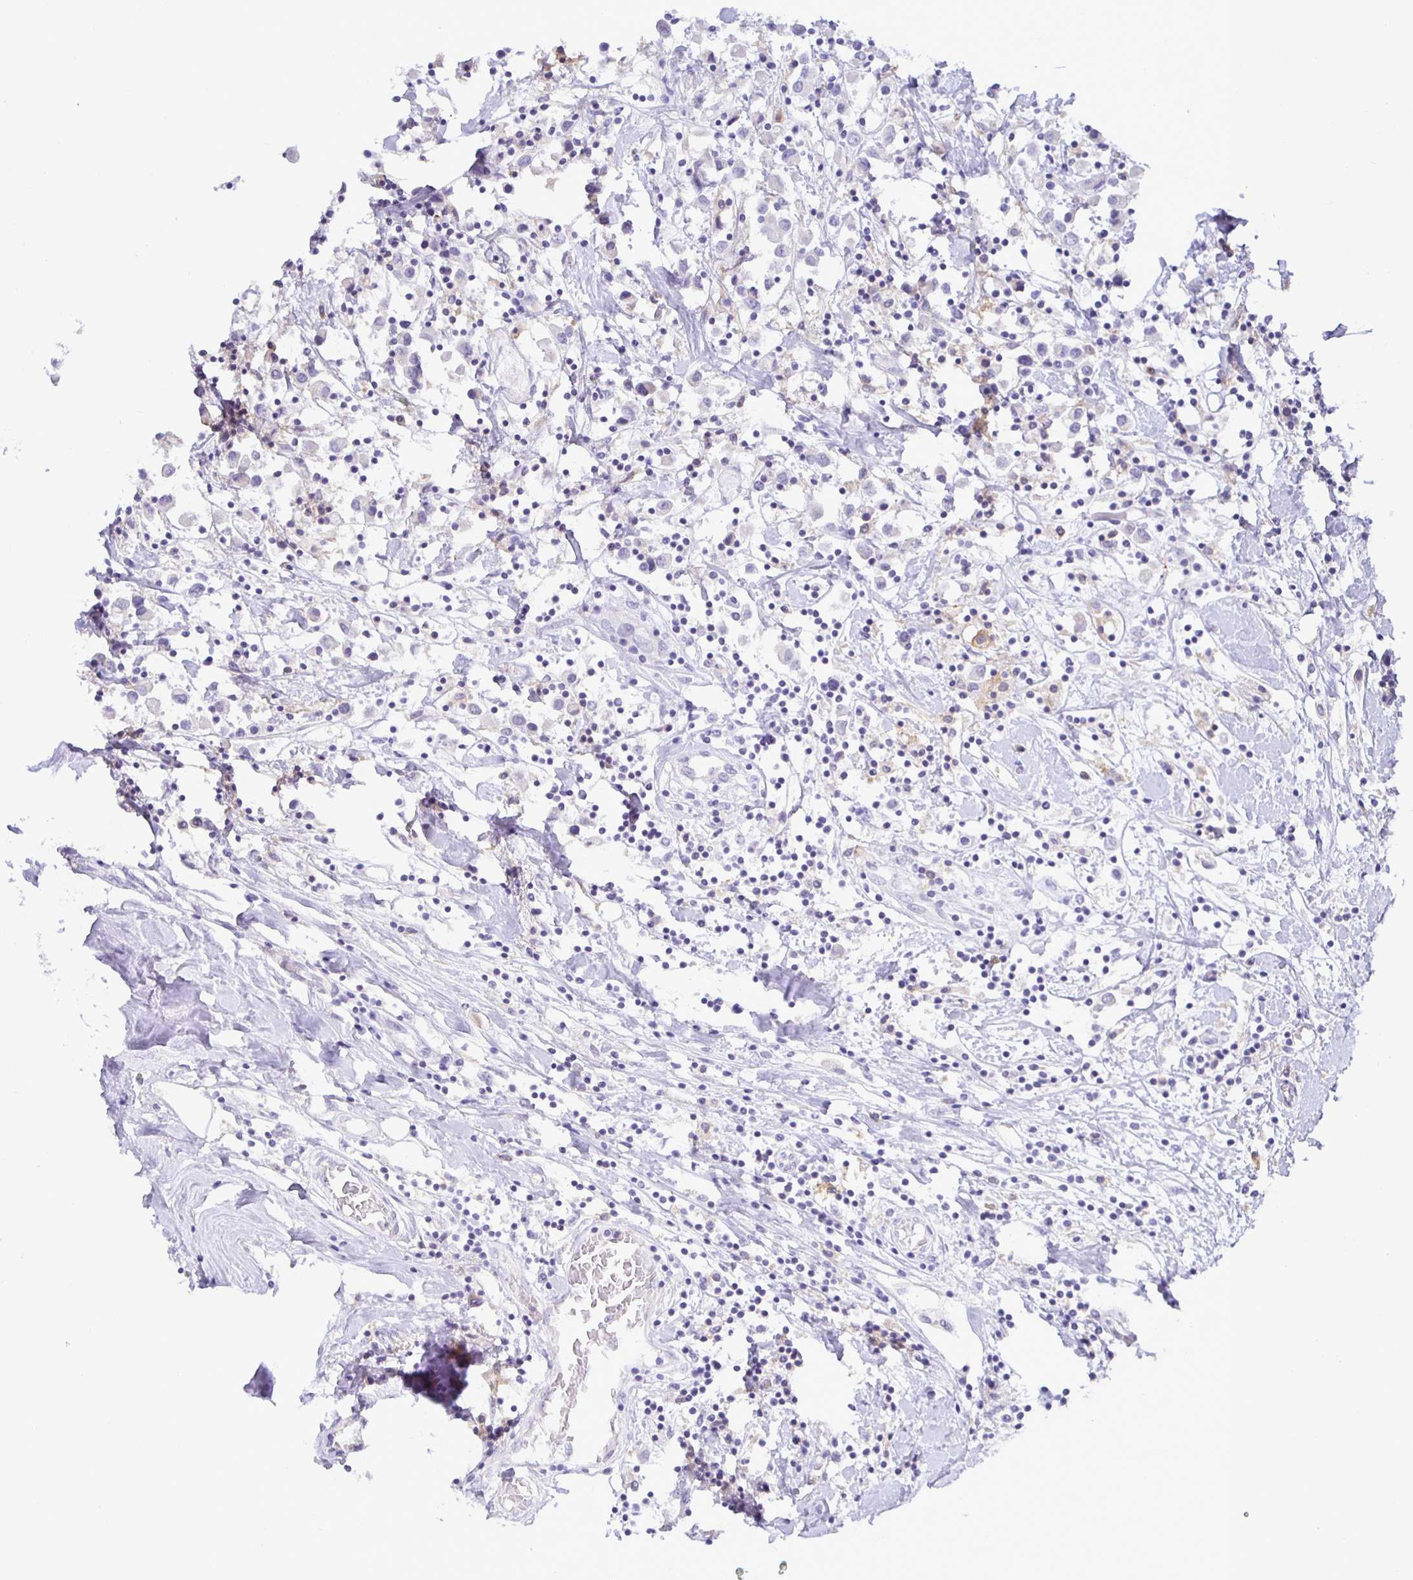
{"staining": {"intensity": "negative", "quantity": "none", "location": "none"}, "tissue": "breast cancer", "cell_type": "Tumor cells", "image_type": "cancer", "snomed": [{"axis": "morphology", "description": "Duct carcinoma"}, {"axis": "topography", "description": "Breast"}], "caption": "Photomicrograph shows no significant protein expression in tumor cells of breast cancer (infiltrating ductal carcinoma).", "gene": "SIRPA", "patient": {"sex": "female", "age": 61}}